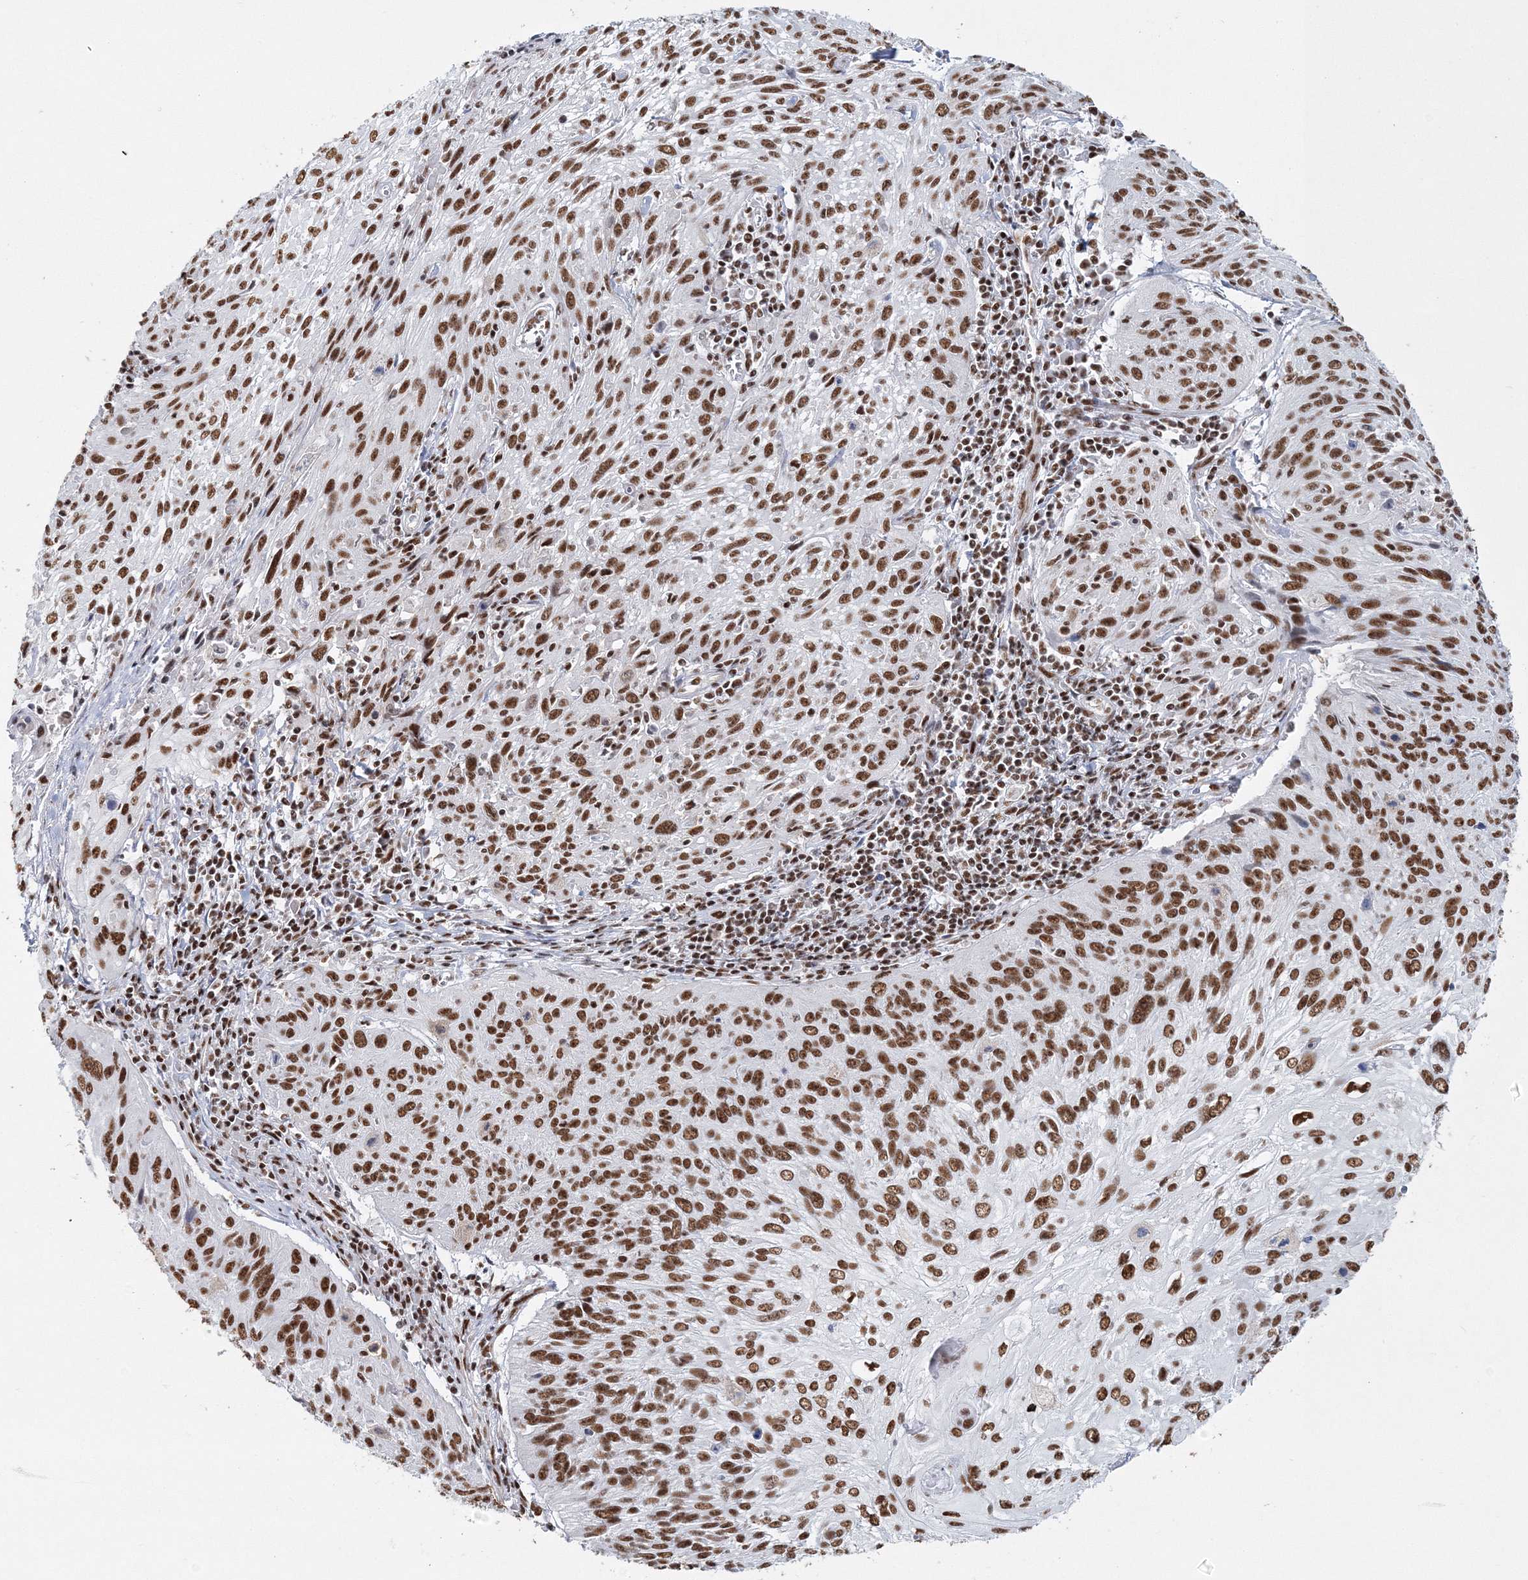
{"staining": {"intensity": "moderate", "quantity": ">75%", "location": "nuclear"}, "tissue": "cervical cancer", "cell_type": "Tumor cells", "image_type": "cancer", "snomed": [{"axis": "morphology", "description": "Squamous cell carcinoma, NOS"}, {"axis": "topography", "description": "Cervix"}], "caption": "High-magnification brightfield microscopy of squamous cell carcinoma (cervical) stained with DAB (brown) and counterstained with hematoxylin (blue). tumor cells exhibit moderate nuclear staining is identified in about>75% of cells.", "gene": "QRICH1", "patient": {"sex": "female", "age": 51}}